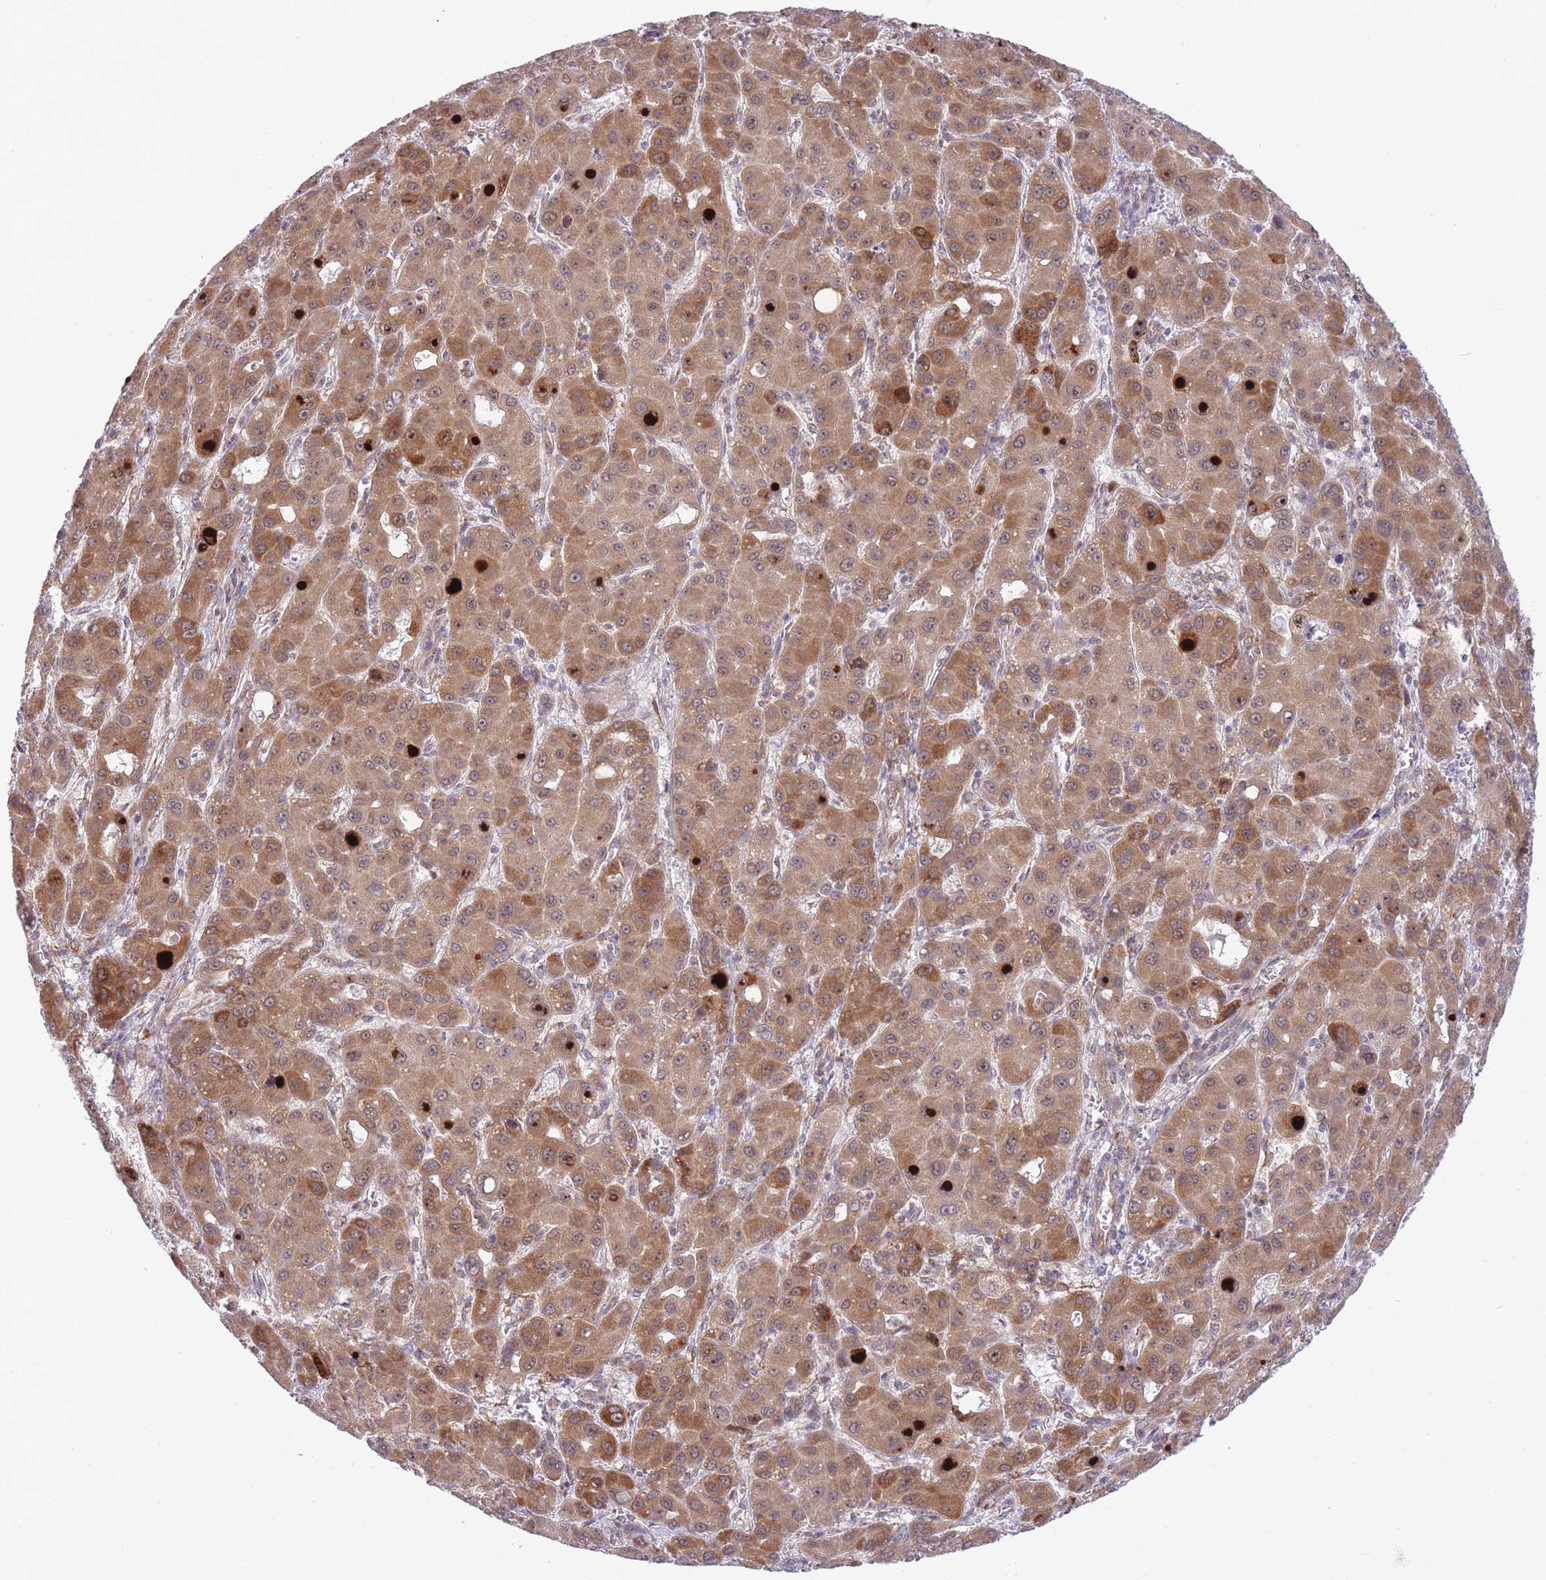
{"staining": {"intensity": "moderate", "quantity": ">75%", "location": "cytoplasmic/membranous,nuclear"}, "tissue": "liver cancer", "cell_type": "Tumor cells", "image_type": "cancer", "snomed": [{"axis": "morphology", "description": "Carcinoma, Hepatocellular, NOS"}, {"axis": "topography", "description": "Liver"}], "caption": "Moderate cytoplasmic/membranous and nuclear expression for a protein is present in about >75% of tumor cells of hepatocellular carcinoma (liver) using IHC.", "gene": "EXOSC8", "patient": {"sex": "male", "age": 55}}